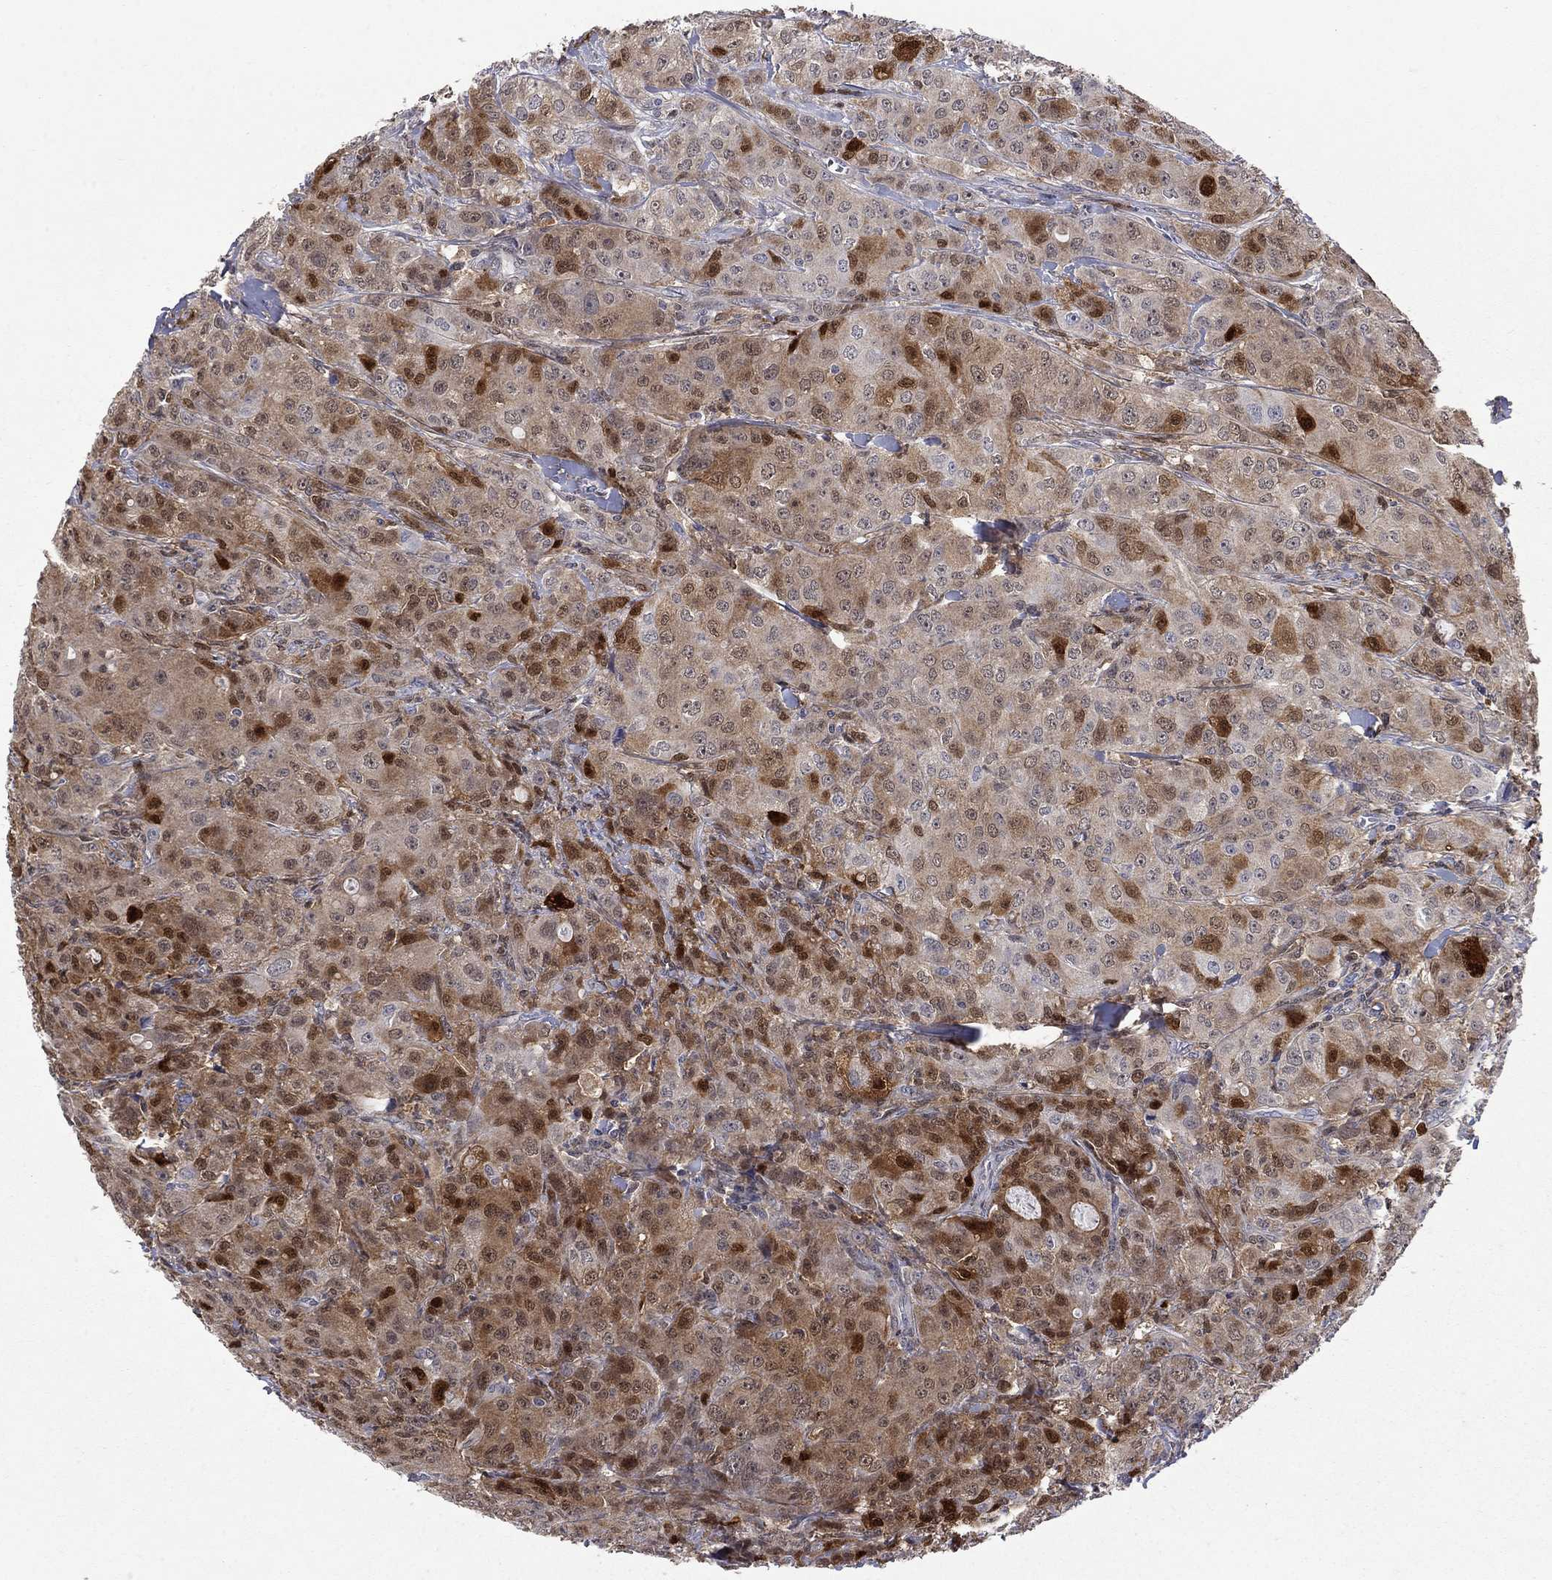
{"staining": {"intensity": "moderate", "quantity": "25%-75%", "location": "cytoplasmic/membranous,nuclear"}, "tissue": "breast cancer", "cell_type": "Tumor cells", "image_type": "cancer", "snomed": [{"axis": "morphology", "description": "Duct carcinoma"}, {"axis": "topography", "description": "Breast"}], "caption": "Immunohistochemical staining of human breast infiltrating ductal carcinoma exhibits medium levels of moderate cytoplasmic/membranous and nuclear protein positivity in about 25%-75% of tumor cells. The staining was performed using DAB to visualize the protein expression in brown, while the nuclei were stained in blue with hematoxylin (Magnification: 20x).", "gene": "CBR1", "patient": {"sex": "female", "age": 43}}